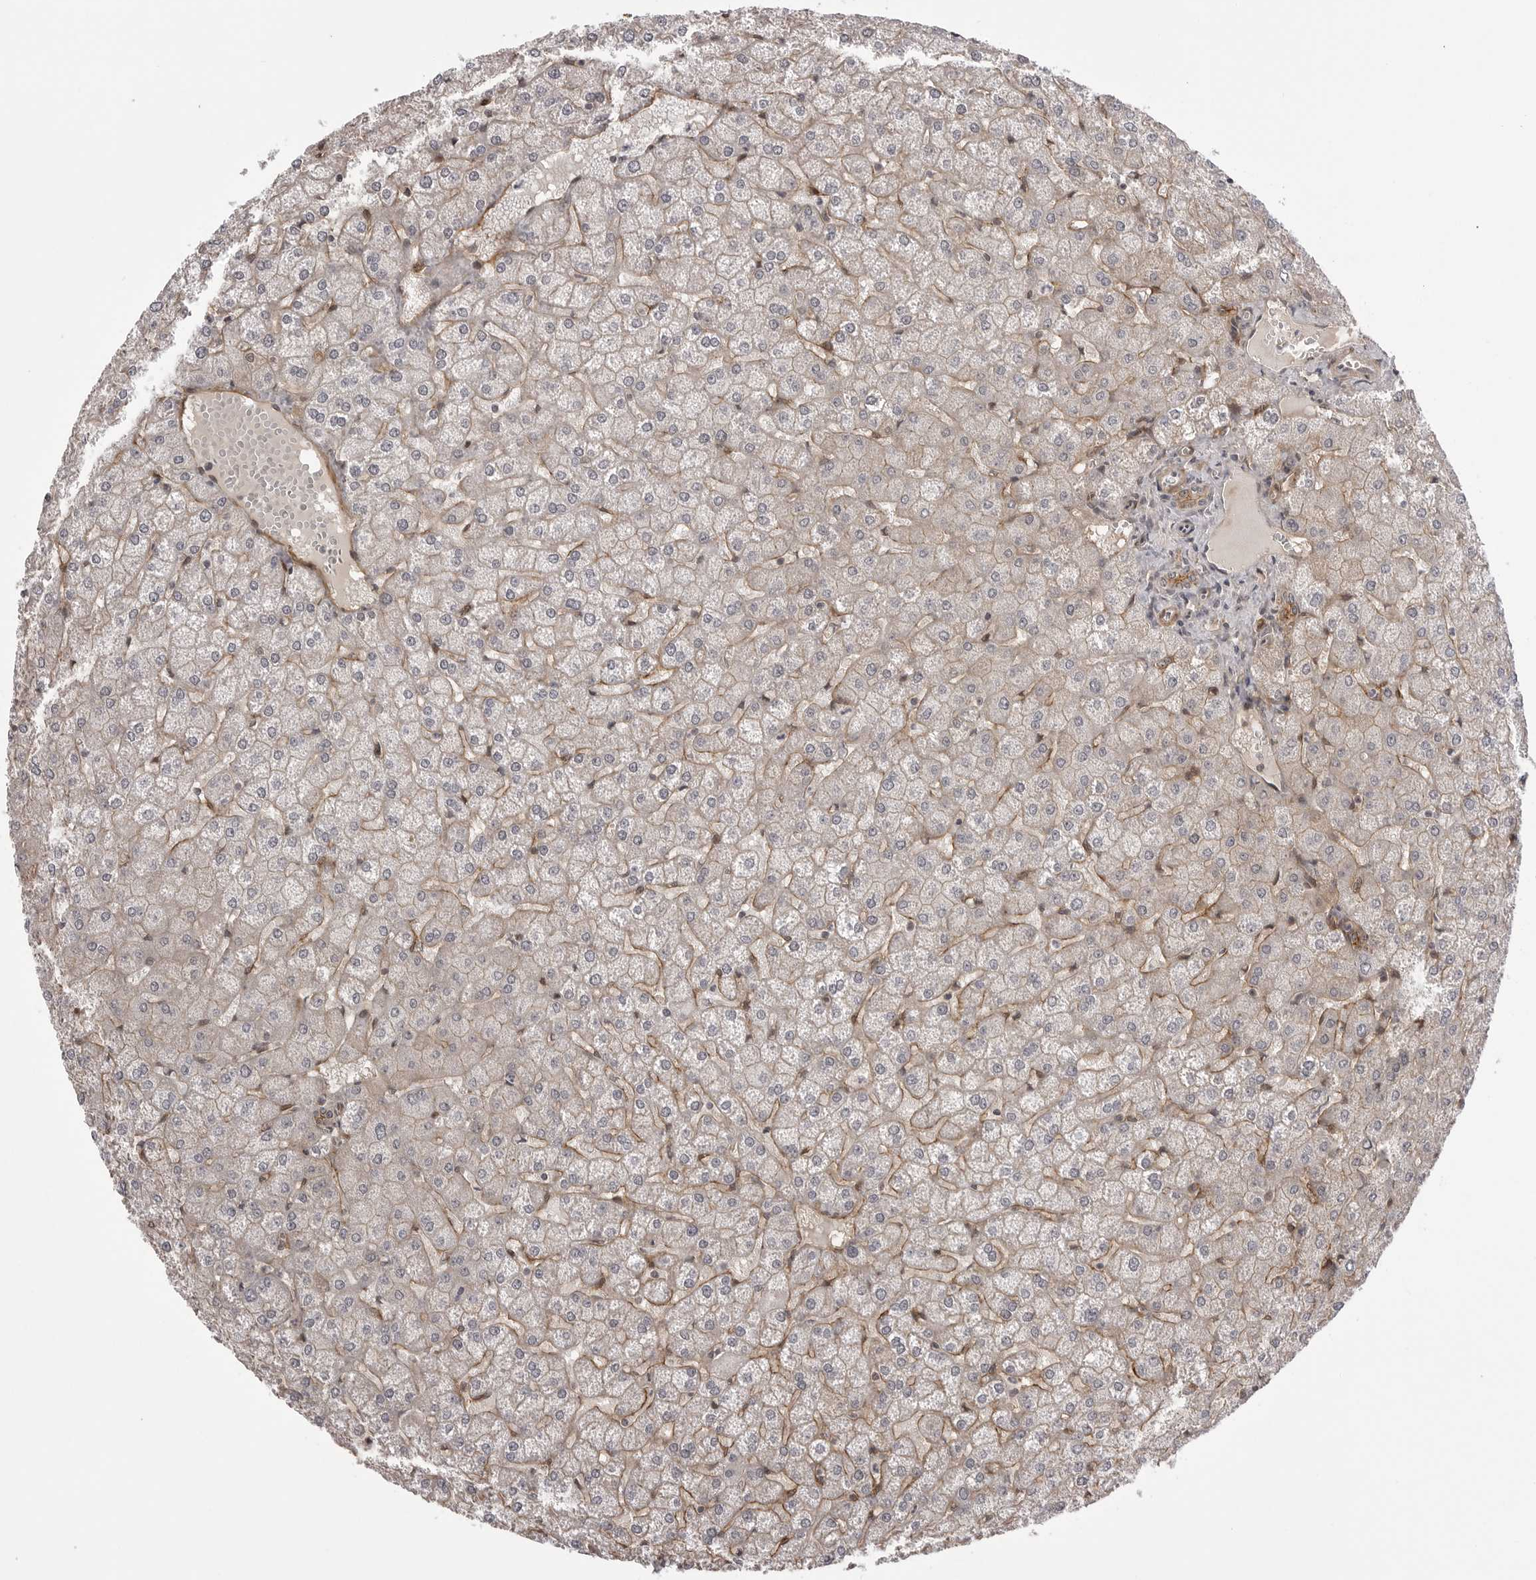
{"staining": {"intensity": "weak", "quantity": "<25%", "location": "cytoplasmic/membranous"}, "tissue": "liver", "cell_type": "Cholangiocytes", "image_type": "normal", "snomed": [{"axis": "morphology", "description": "Normal tissue, NOS"}, {"axis": "topography", "description": "Liver"}], "caption": "The image reveals no significant positivity in cholangiocytes of liver.", "gene": "SORBS1", "patient": {"sex": "female", "age": 32}}